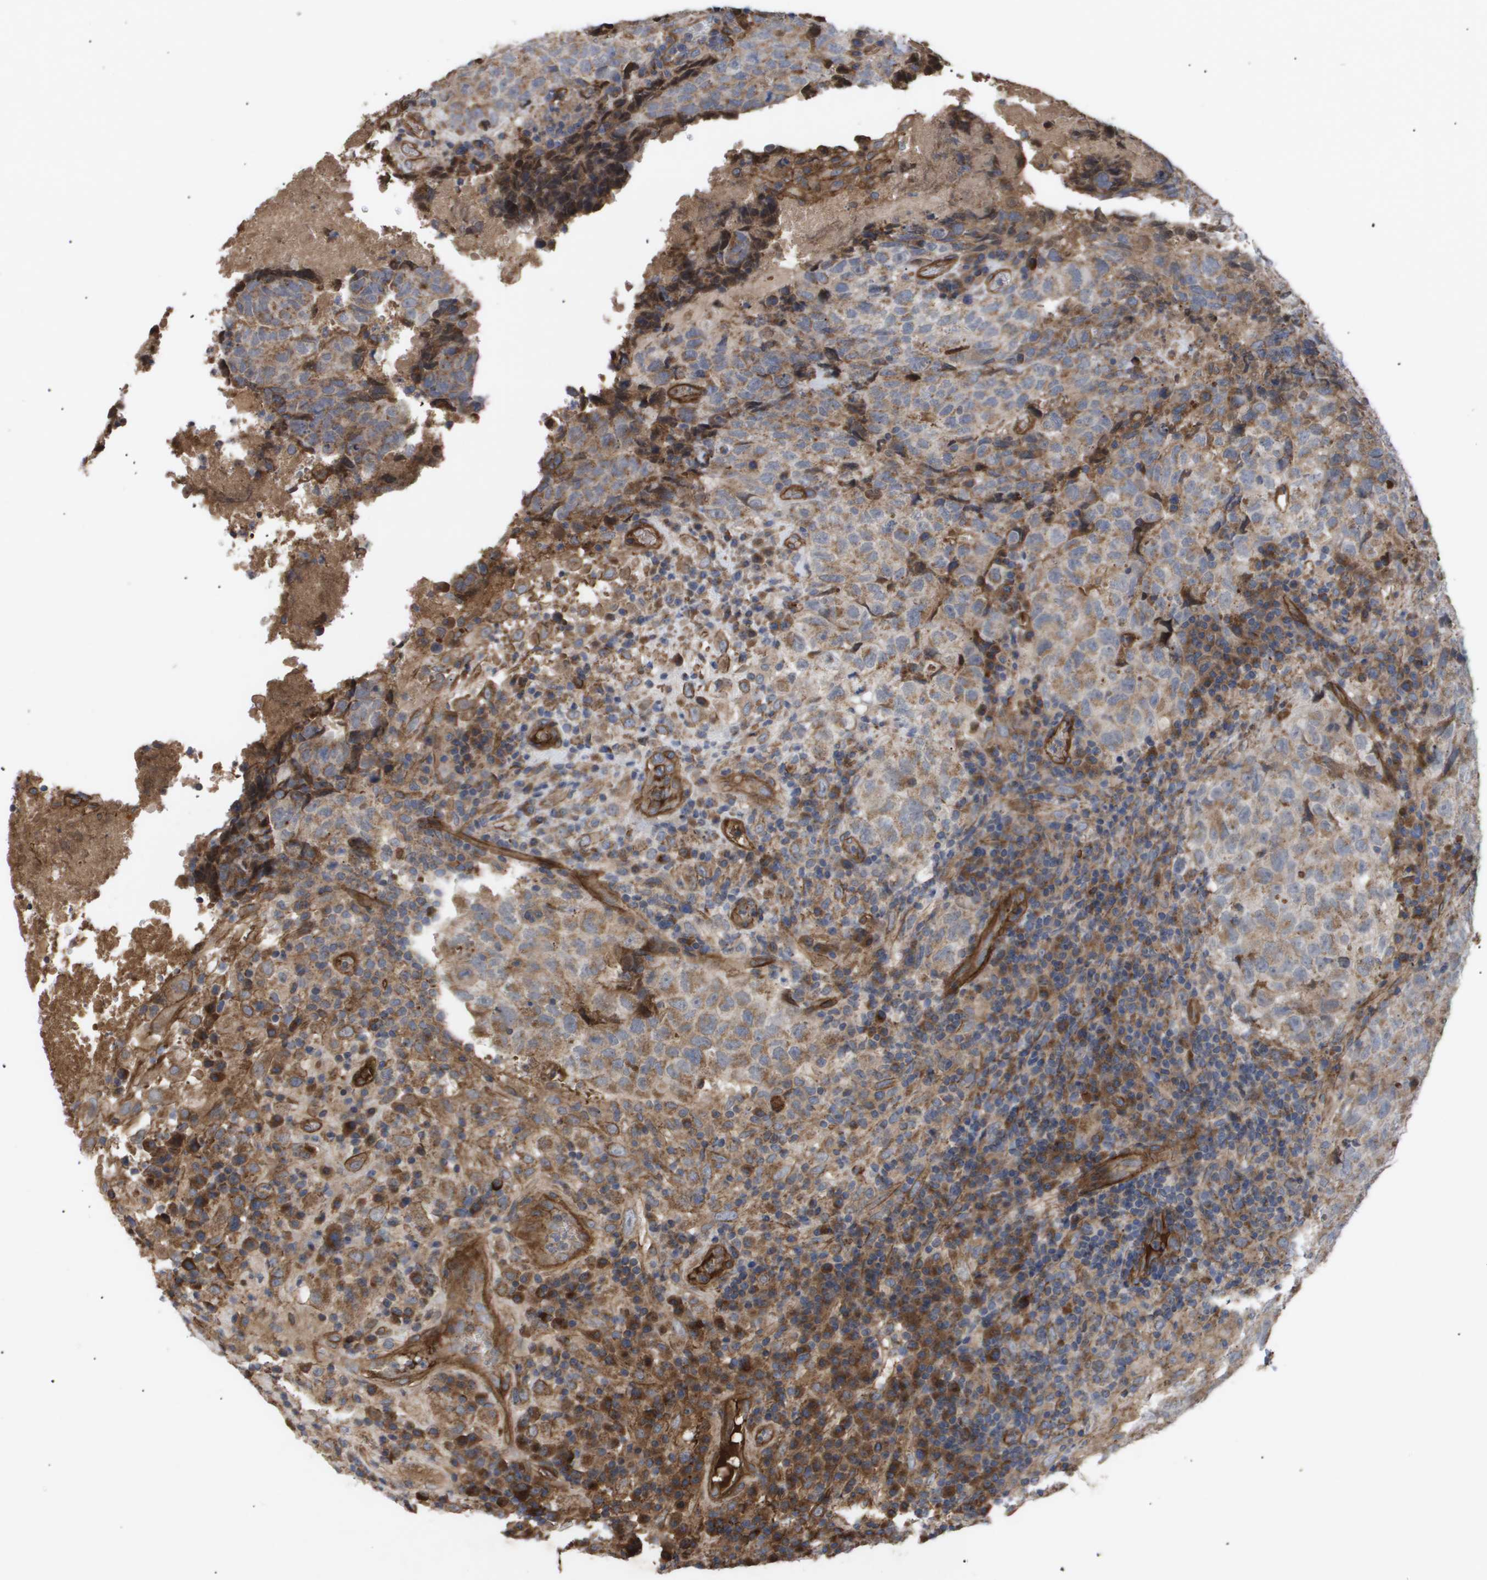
{"staining": {"intensity": "moderate", "quantity": ">75%", "location": "cytoplasmic/membranous"}, "tissue": "testis cancer", "cell_type": "Tumor cells", "image_type": "cancer", "snomed": [{"axis": "morphology", "description": "Necrosis, NOS"}, {"axis": "morphology", "description": "Carcinoma, Embryonal, NOS"}, {"axis": "topography", "description": "Testis"}], "caption": "Immunohistochemical staining of testis cancer displays medium levels of moderate cytoplasmic/membranous positivity in about >75% of tumor cells.", "gene": "TNS1", "patient": {"sex": "male", "age": 19}}